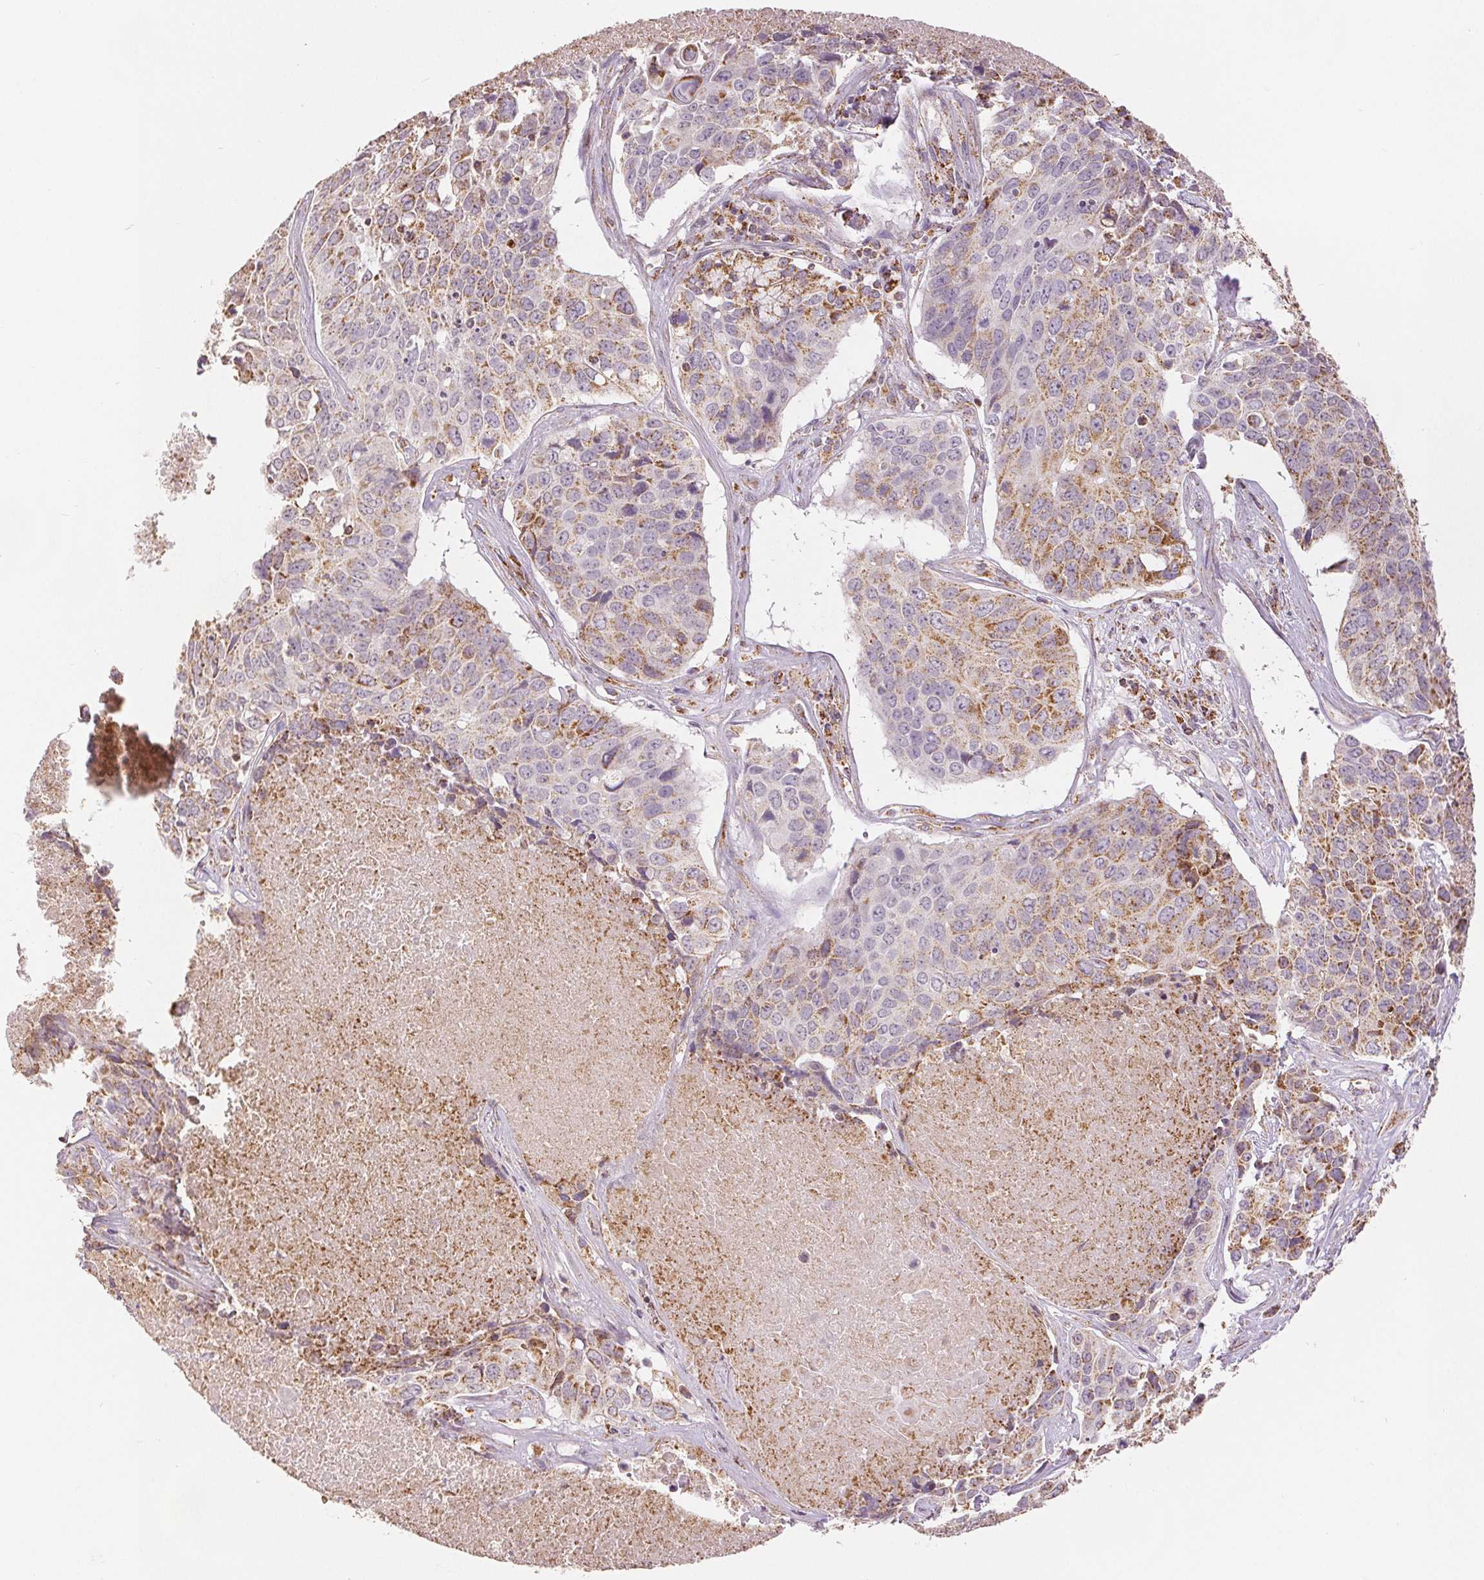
{"staining": {"intensity": "moderate", "quantity": "25%-75%", "location": "cytoplasmic/membranous"}, "tissue": "lung cancer", "cell_type": "Tumor cells", "image_type": "cancer", "snomed": [{"axis": "morphology", "description": "Normal tissue, NOS"}, {"axis": "morphology", "description": "Squamous cell carcinoma, NOS"}, {"axis": "topography", "description": "Bronchus"}, {"axis": "topography", "description": "Lung"}], "caption": "High-power microscopy captured an IHC photomicrograph of squamous cell carcinoma (lung), revealing moderate cytoplasmic/membranous expression in approximately 25%-75% of tumor cells. (brown staining indicates protein expression, while blue staining denotes nuclei).", "gene": "SDHB", "patient": {"sex": "male", "age": 64}}